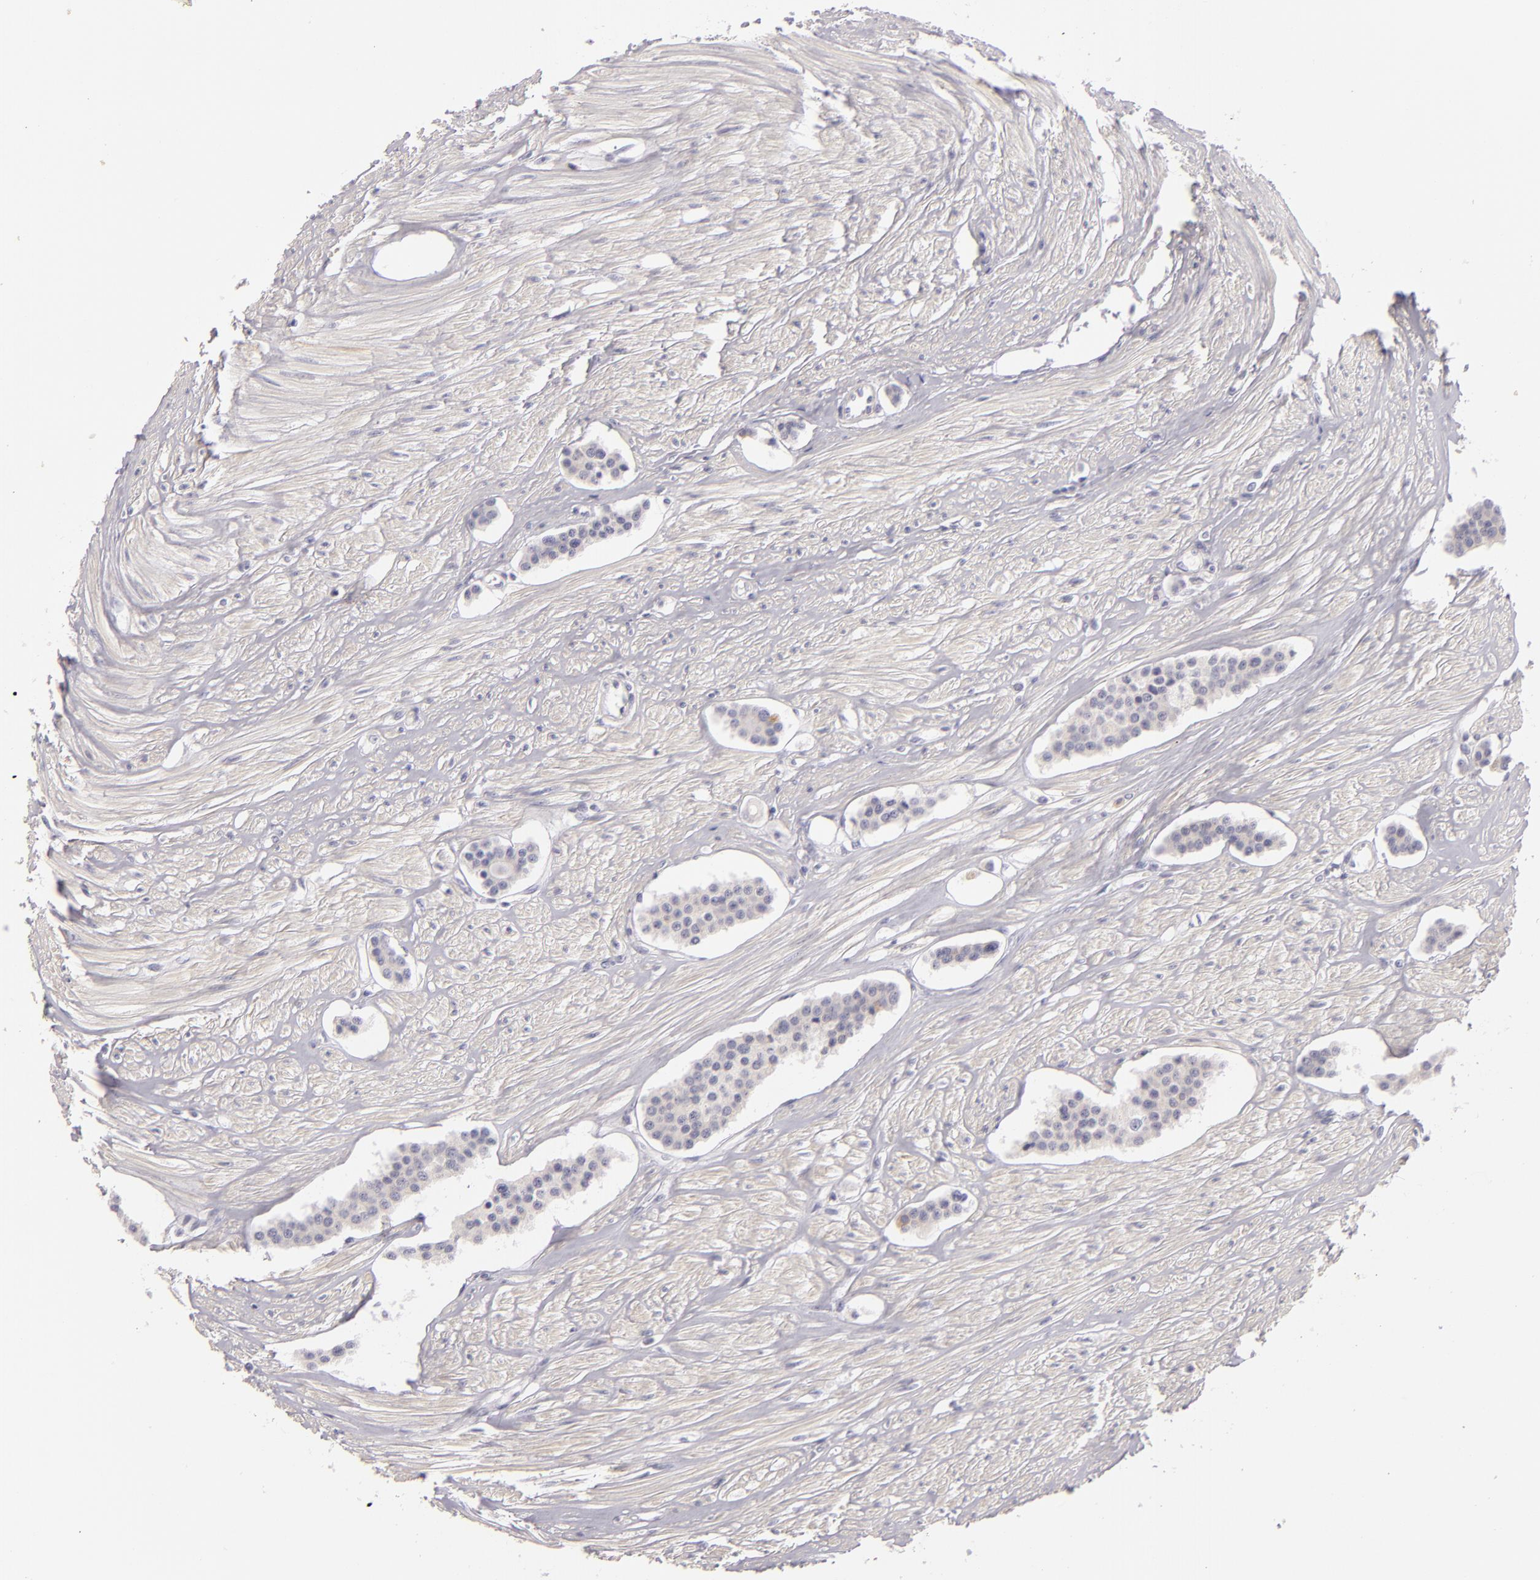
{"staining": {"intensity": "negative", "quantity": "none", "location": "none"}, "tissue": "carcinoid", "cell_type": "Tumor cells", "image_type": "cancer", "snomed": [{"axis": "morphology", "description": "Carcinoid, malignant, NOS"}, {"axis": "topography", "description": "Small intestine"}], "caption": "Immunohistochemical staining of malignant carcinoid reveals no significant positivity in tumor cells.", "gene": "FAM181A", "patient": {"sex": "male", "age": 60}}